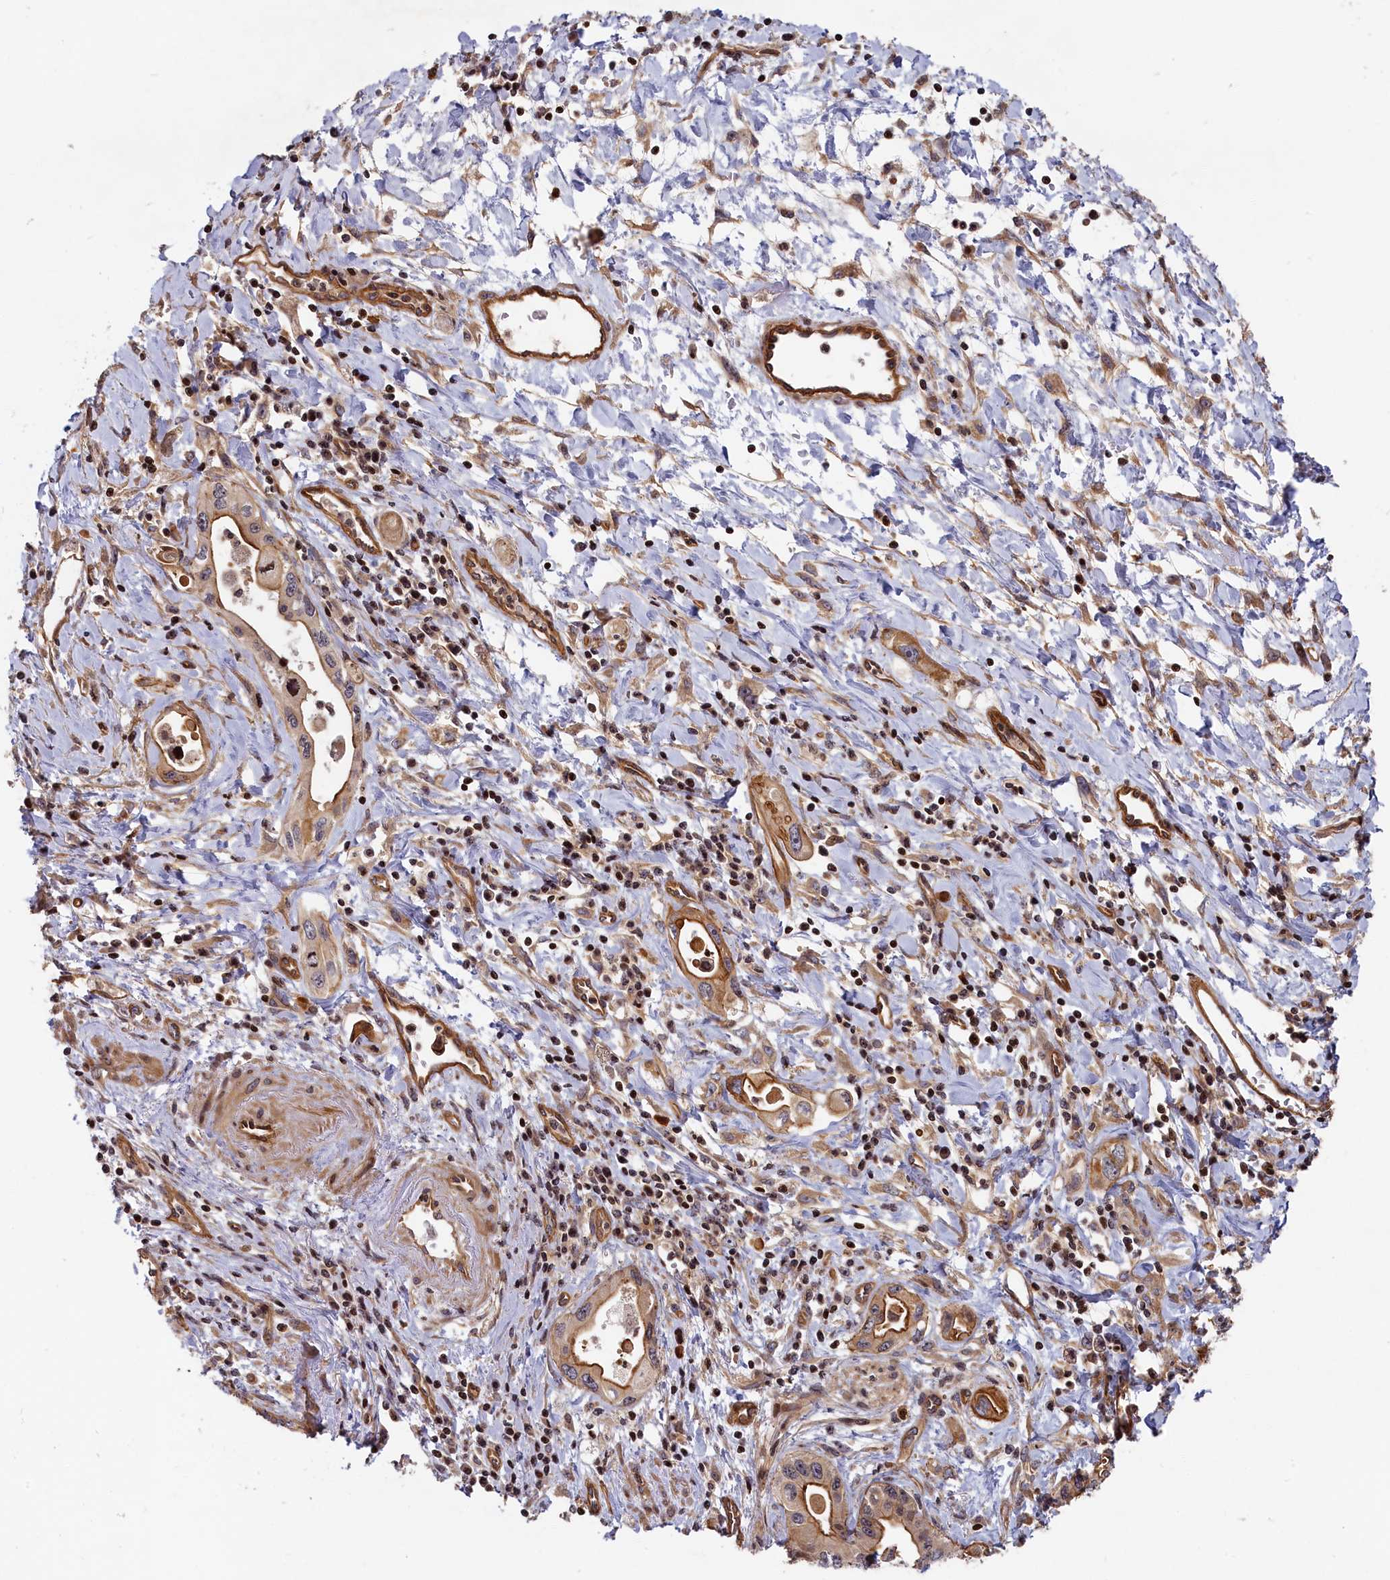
{"staining": {"intensity": "moderate", "quantity": "25%-75%", "location": "cytoplasmic/membranous"}, "tissue": "pancreatic cancer", "cell_type": "Tumor cells", "image_type": "cancer", "snomed": [{"axis": "morphology", "description": "Adenocarcinoma, NOS"}, {"axis": "topography", "description": "Pancreas"}], "caption": "A brown stain labels moderate cytoplasmic/membranous positivity of a protein in pancreatic adenocarcinoma tumor cells.", "gene": "CEP44", "patient": {"sex": "female", "age": 77}}